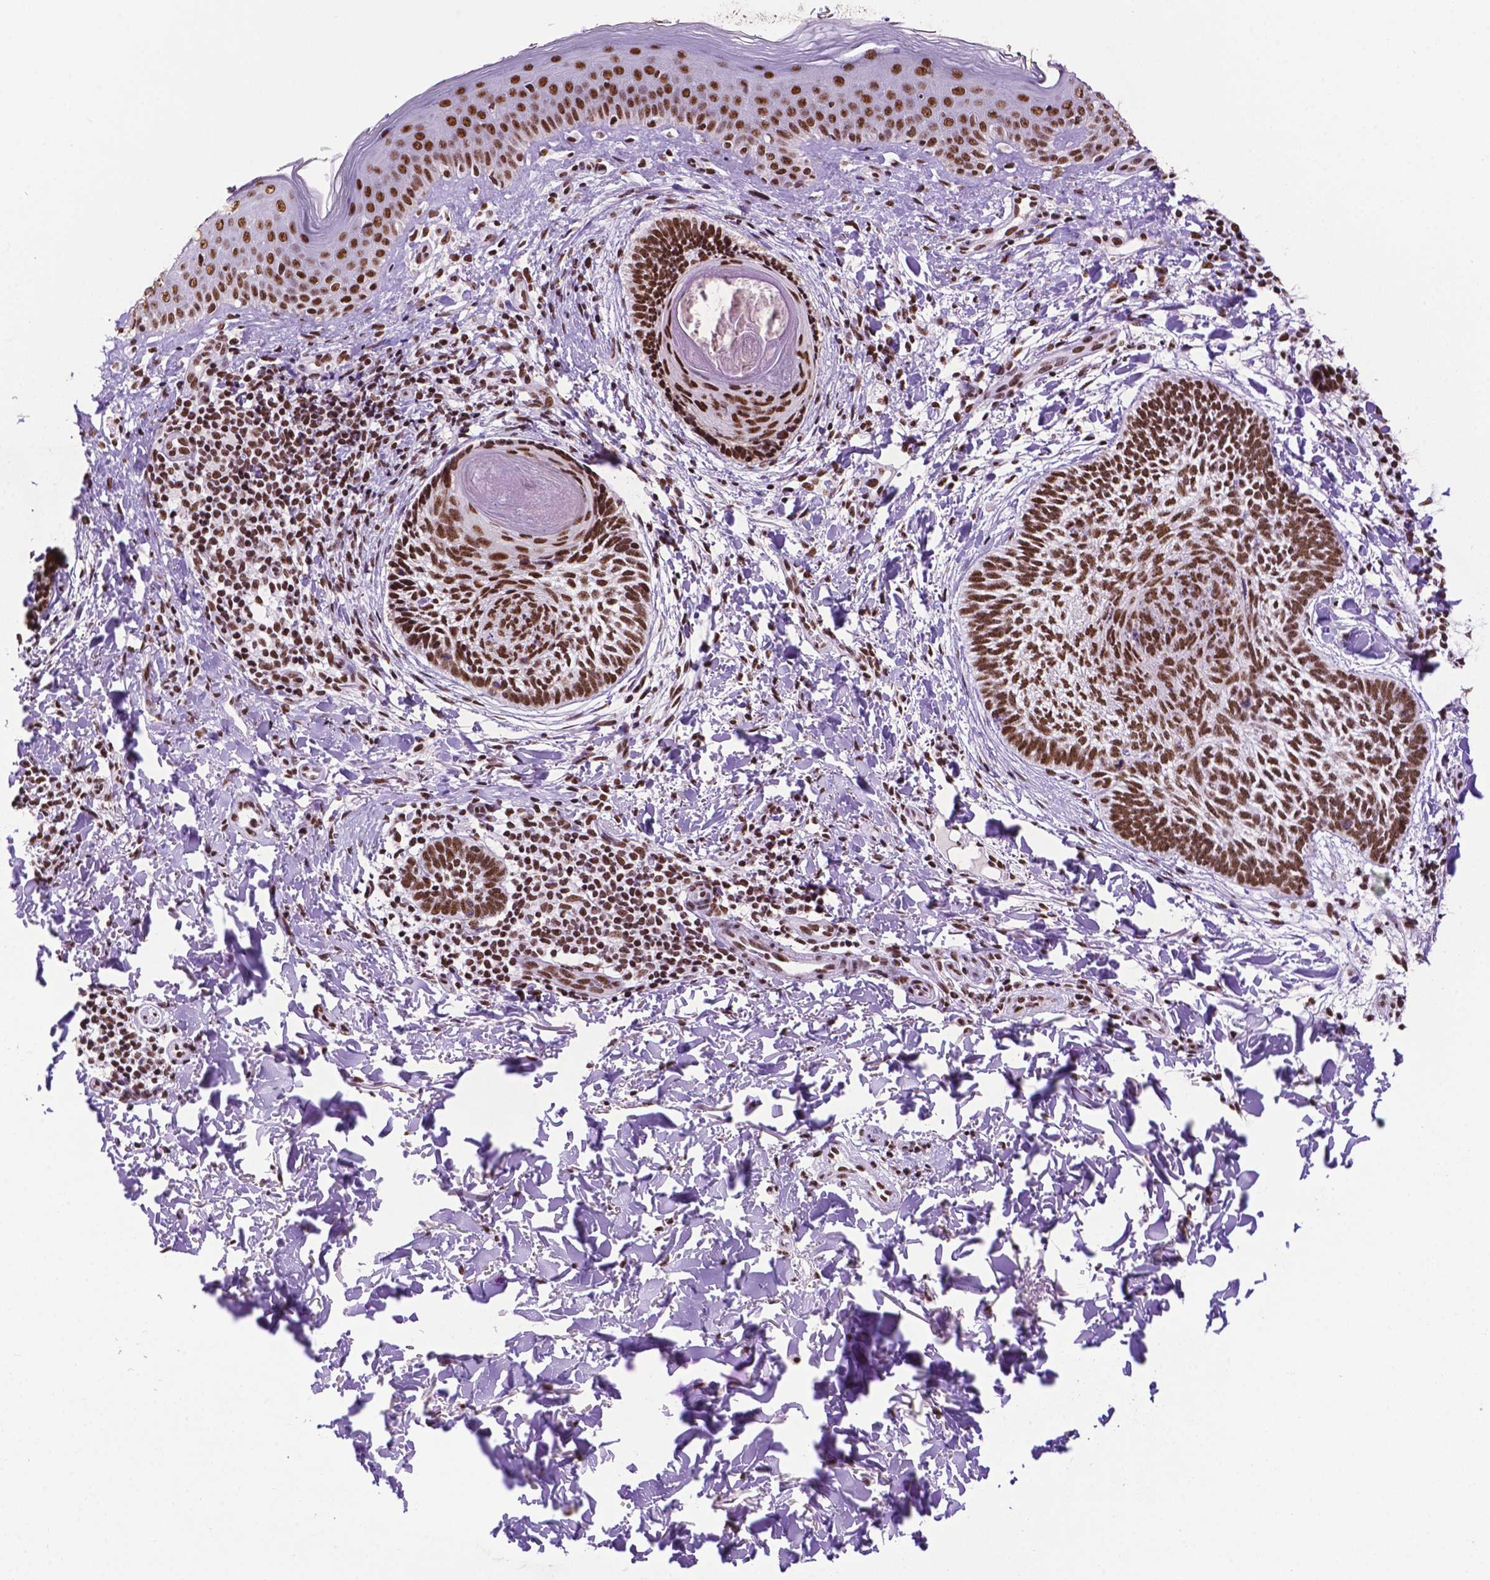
{"staining": {"intensity": "strong", "quantity": ">75%", "location": "nuclear"}, "tissue": "skin cancer", "cell_type": "Tumor cells", "image_type": "cancer", "snomed": [{"axis": "morphology", "description": "Normal tissue, NOS"}, {"axis": "morphology", "description": "Basal cell carcinoma"}, {"axis": "topography", "description": "Skin"}], "caption": "The photomicrograph reveals immunohistochemical staining of skin basal cell carcinoma. There is strong nuclear staining is identified in about >75% of tumor cells. The staining is performed using DAB brown chromogen to label protein expression. The nuclei are counter-stained blue using hematoxylin.", "gene": "CCAR2", "patient": {"sex": "male", "age": 46}}